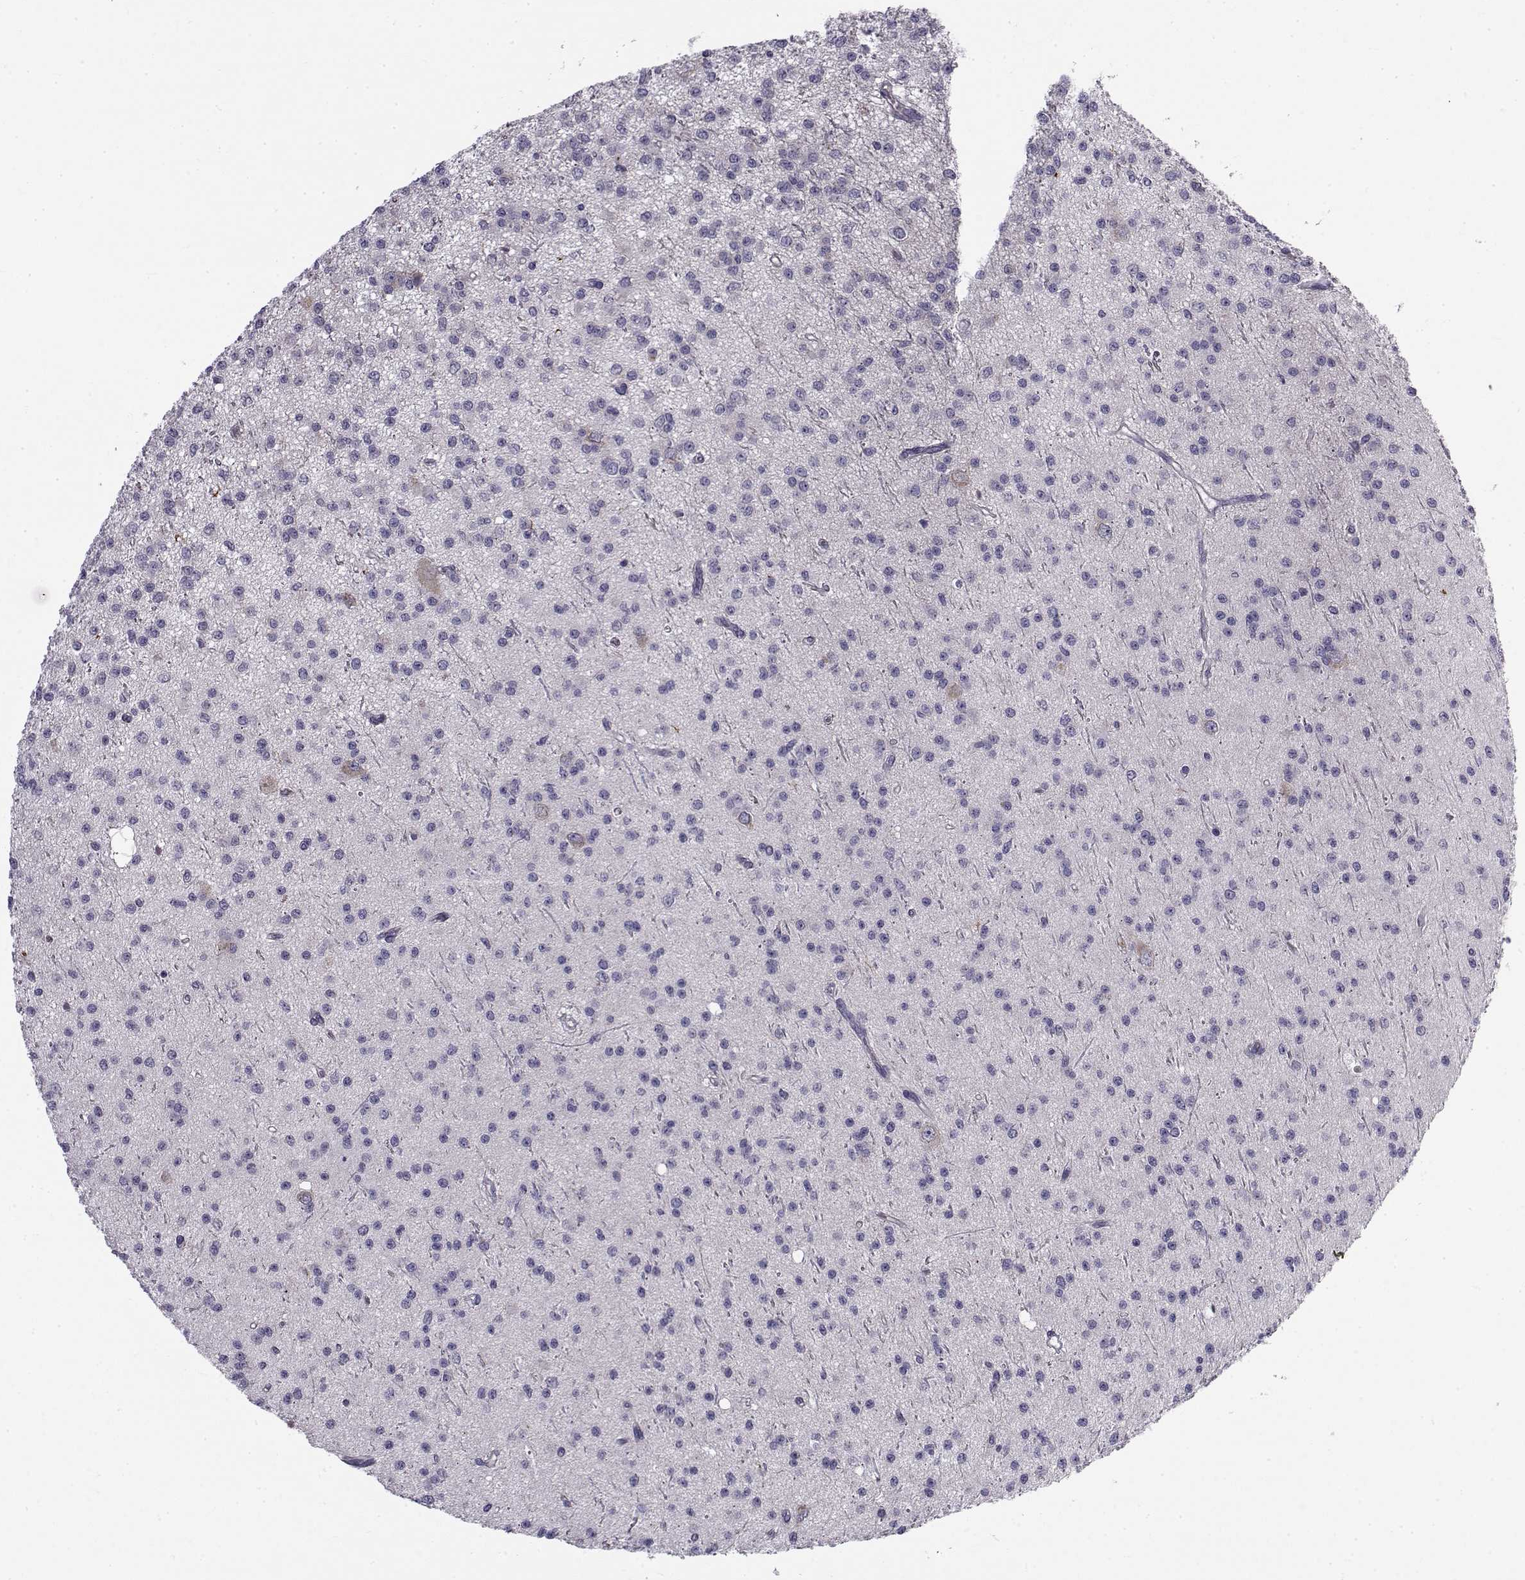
{"staining": {"intensity": "negative", "quantity": "none", "location": "none"}, "tissue": "glioma", "cell_type": "Tumor cells", "image_type": "cancer", "snomed": [{"axis": "morphology", "description": "Glioma, malignant, Low grade"}, {"axis": "topography", "description": "Brain"}], "caption": "Tumor cells show no significant protein positivity in malignant low-grade glioma. (Brightfield microscopy of DAB (3,3'-diaminobenzidine) IHC at high magnification).", "gene": "LRRC27", "patient": {"sex": "male", "age": 27}}